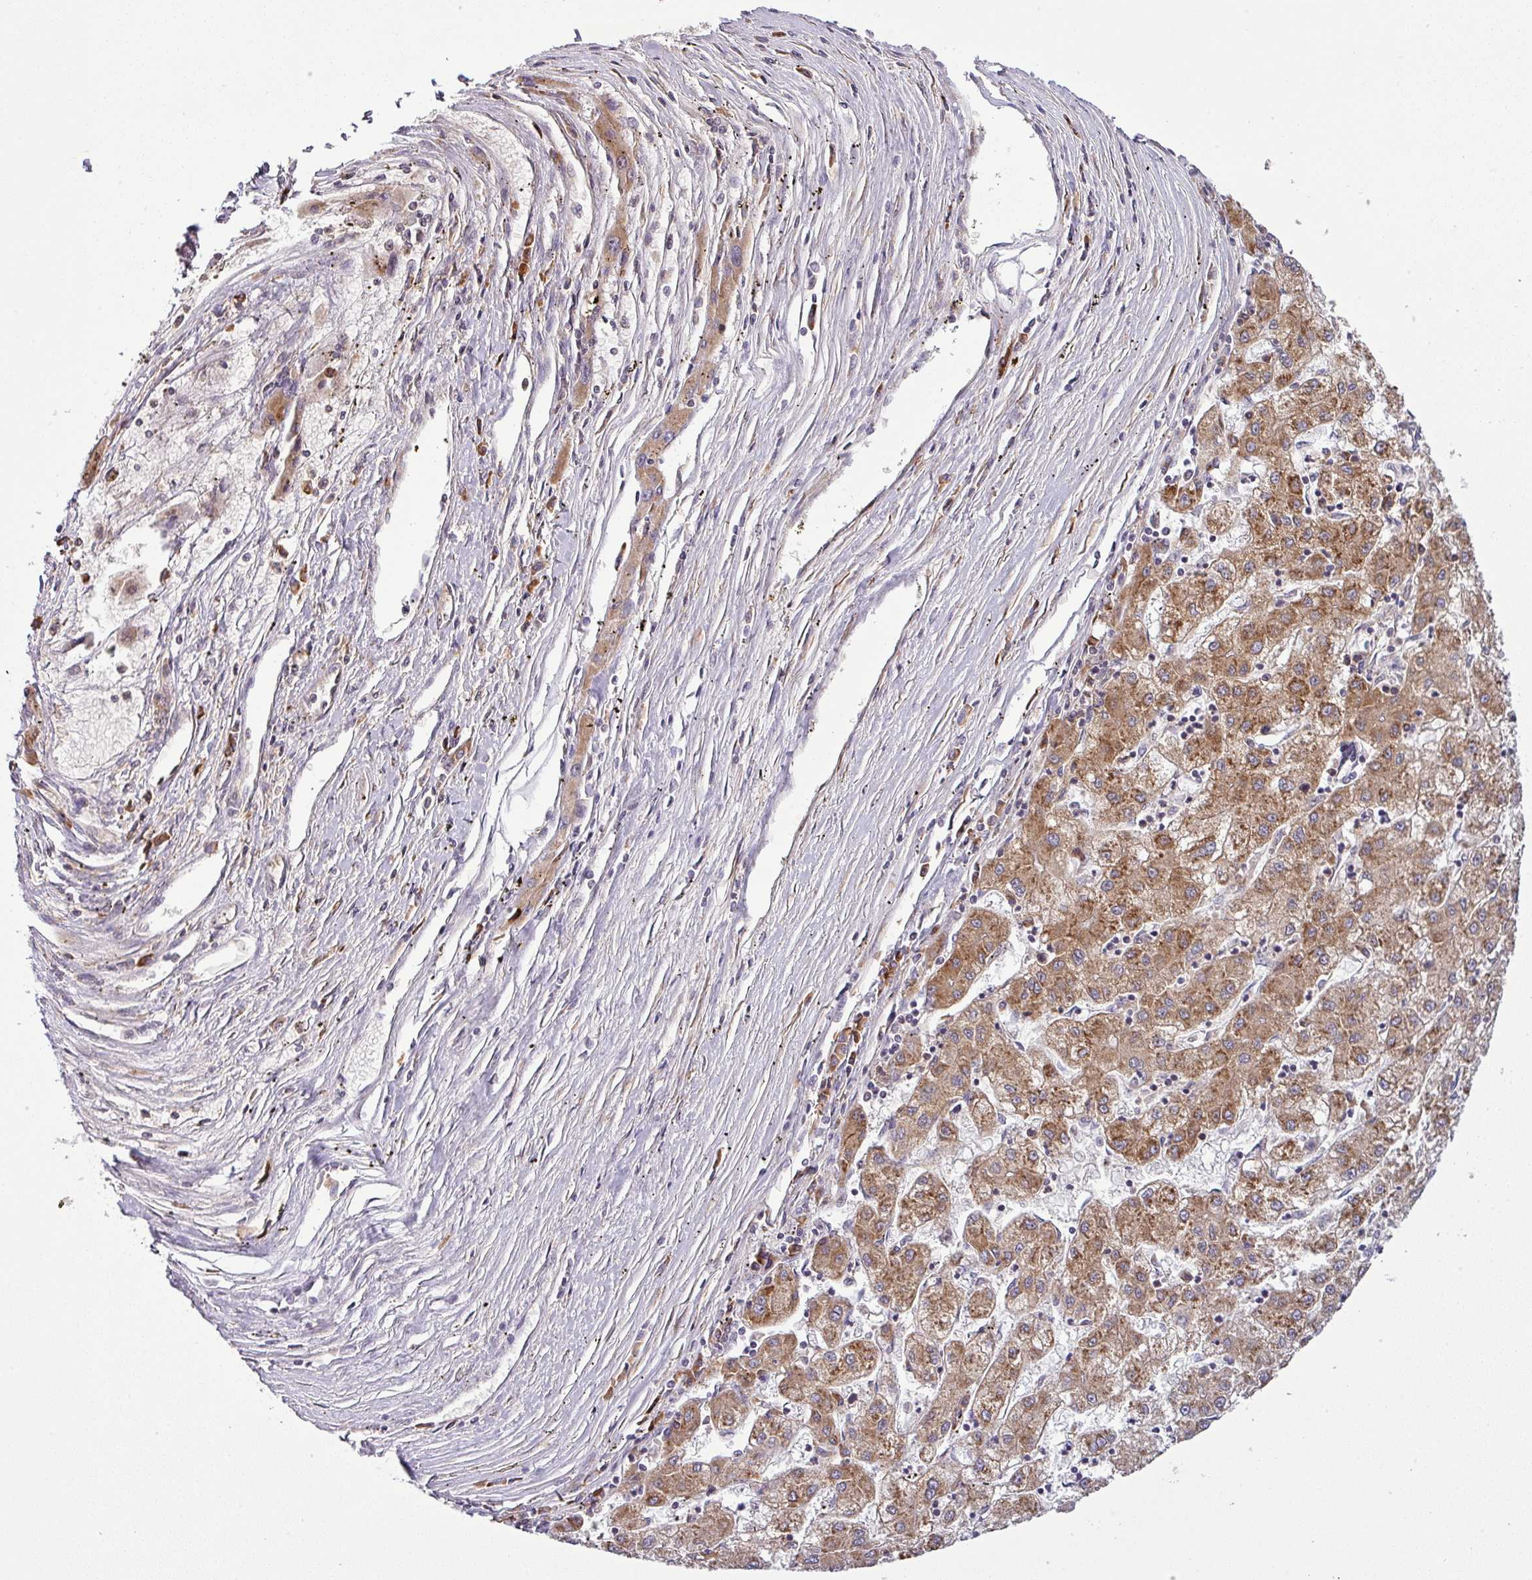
{"staining": {"intensity": "moderate", "quantity": ">75%", "location": "cytoplasmic/membranous"}, "tissue": "liver cancer", "cell_type": "Tumor cells", "image_type": "cancer", "snomed": [{"axis": "morphology", "description": "Carcinoma, Hepatocellular, NOS"}, {"axis": "topography", "description": "Liver"}], "caption": "An image showing moderate cytoplasmic/membranous positivity in about >75% of tumor cells in hepatocellular carcinoma (liver), as visualized by brown immunohistochemical staining.", "gene": "LRRC74B", "patient": {"sex": "male", "age": 72}}